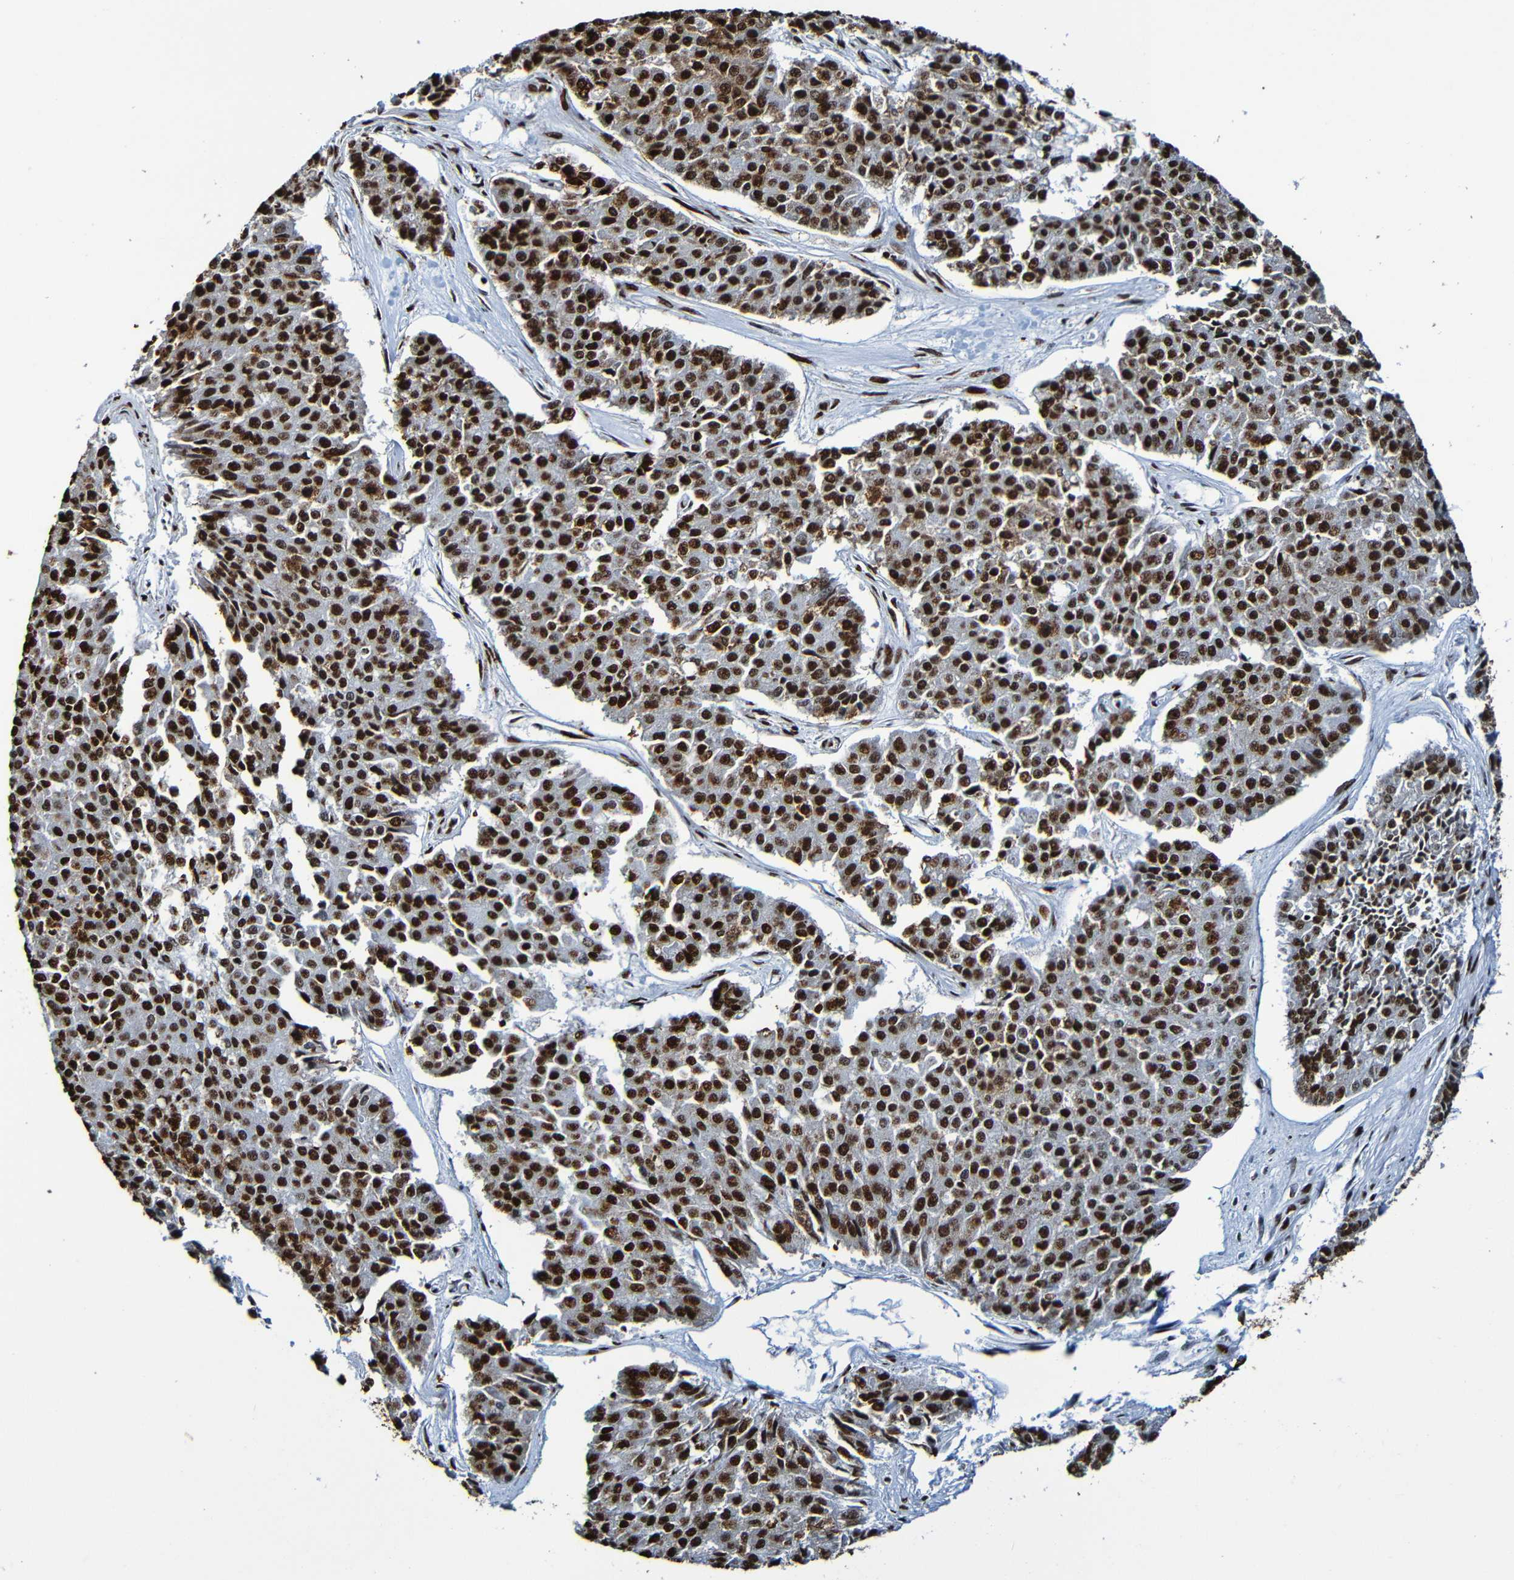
{"staining": {"intensity": "strong", "quantity": ">75%", "location": "nuclear"}, "tissue": "pancreatic cancer", "cell_type": "Tumor cells", "image_type": "cancer", "snomed": [{"axis": "morphology", "description": "Adenocarcinoma, NOS"}, {"axis": "topography", "description": "Pancreas"}], "caption": "Immunohistochemical staining of adenocarcinoma (pancreatic) displays high levels of strong nuclear expression in approximately >75% of tumor cells.", "gene": "SRSF3", "patient": {"sex": "male", "age": 50}}